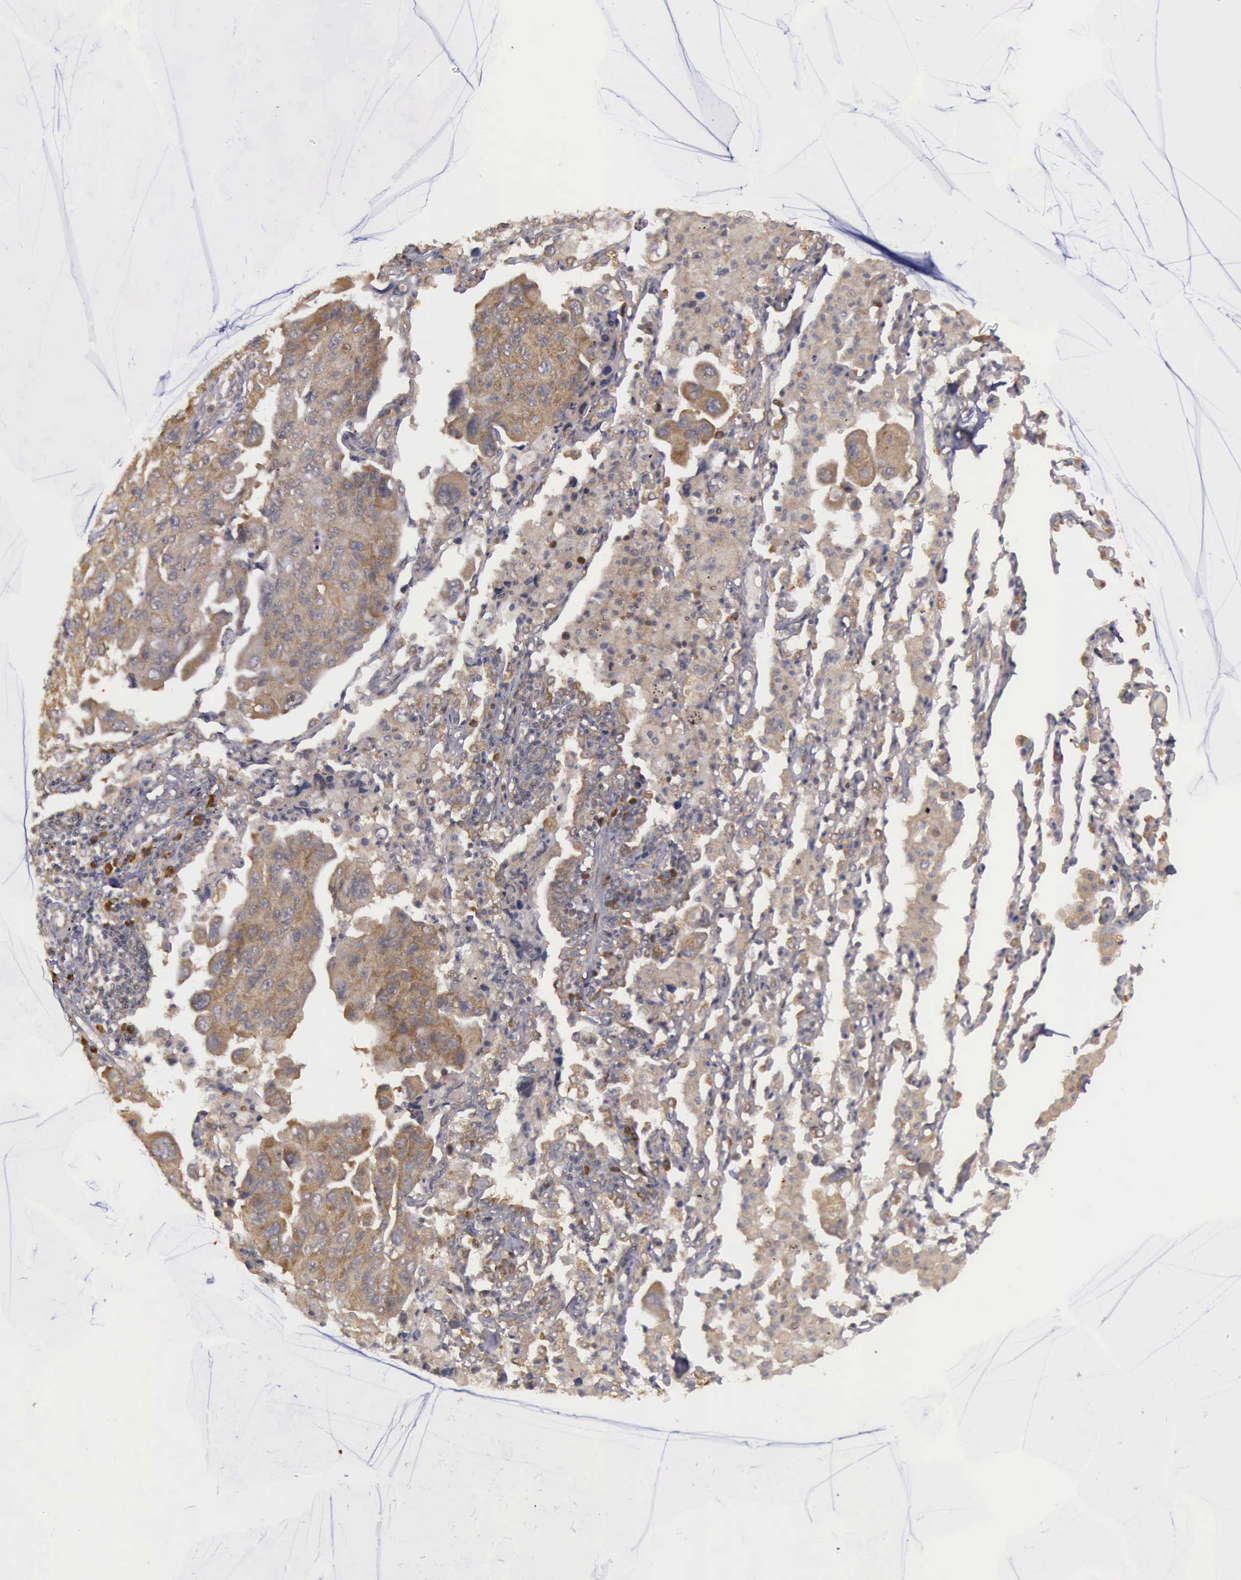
{"staining": {"intensity": "moderate", "quantity": ">75%", "location": "cytoplasmic/membranous"}, "tissue": "lung cancer", "cell_type": "Tumor cells", "image_type": "cancer", "snomed": [{"axis": "morphology", "description": "Adenocarcinoma, NOS"}, {"axis": "topography", "description": "Lung"}], "caption": "Immunohistochemistry (IHC) of human lung cancer demonstrates medium levels of moderate cytoplasmic/membranous expression in about >75% of tumor cells. Using DAB (brown) and hematoxylin (blue) stains, captured at high magnification using brightfield microscopy.", "gene": "EIF5", "patient": {"sex": "male", "age": 64}}